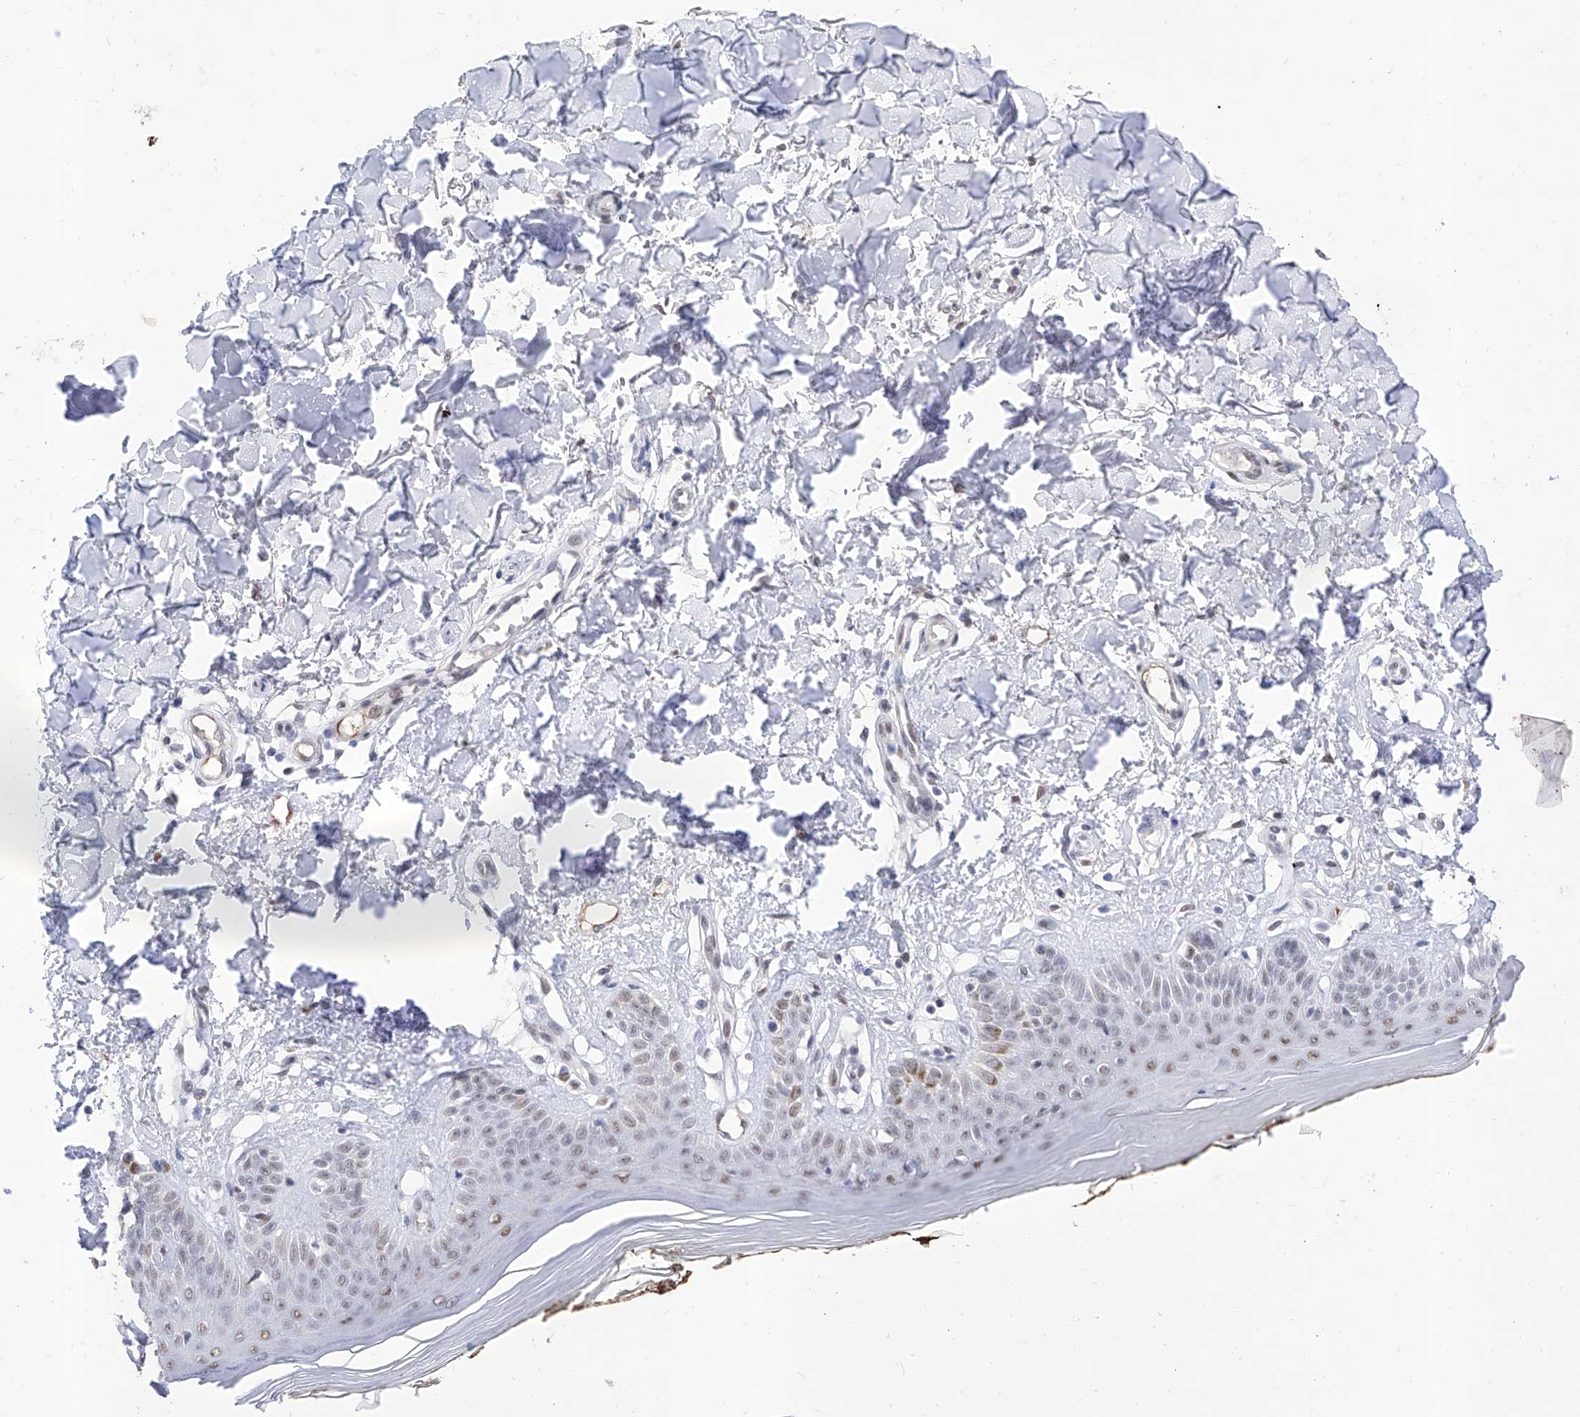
{"staining": {"intensity": "negative", "quantity": "none", "location": "none"}, "tissue": "skin", "cell_type": "Fibroblasts", "image_type": "normal", "snomed": [{"axis": "morphology", "description": "Normal tissue, NOS"}, {"axis": "topography", "description": "Skin"}], "caption": "This is an IHC micrograph of unremarkable human skin. There is no staining in fibroblasts.", "gene": "ATN1", "patient": {"sex": "female", "age": 64}}